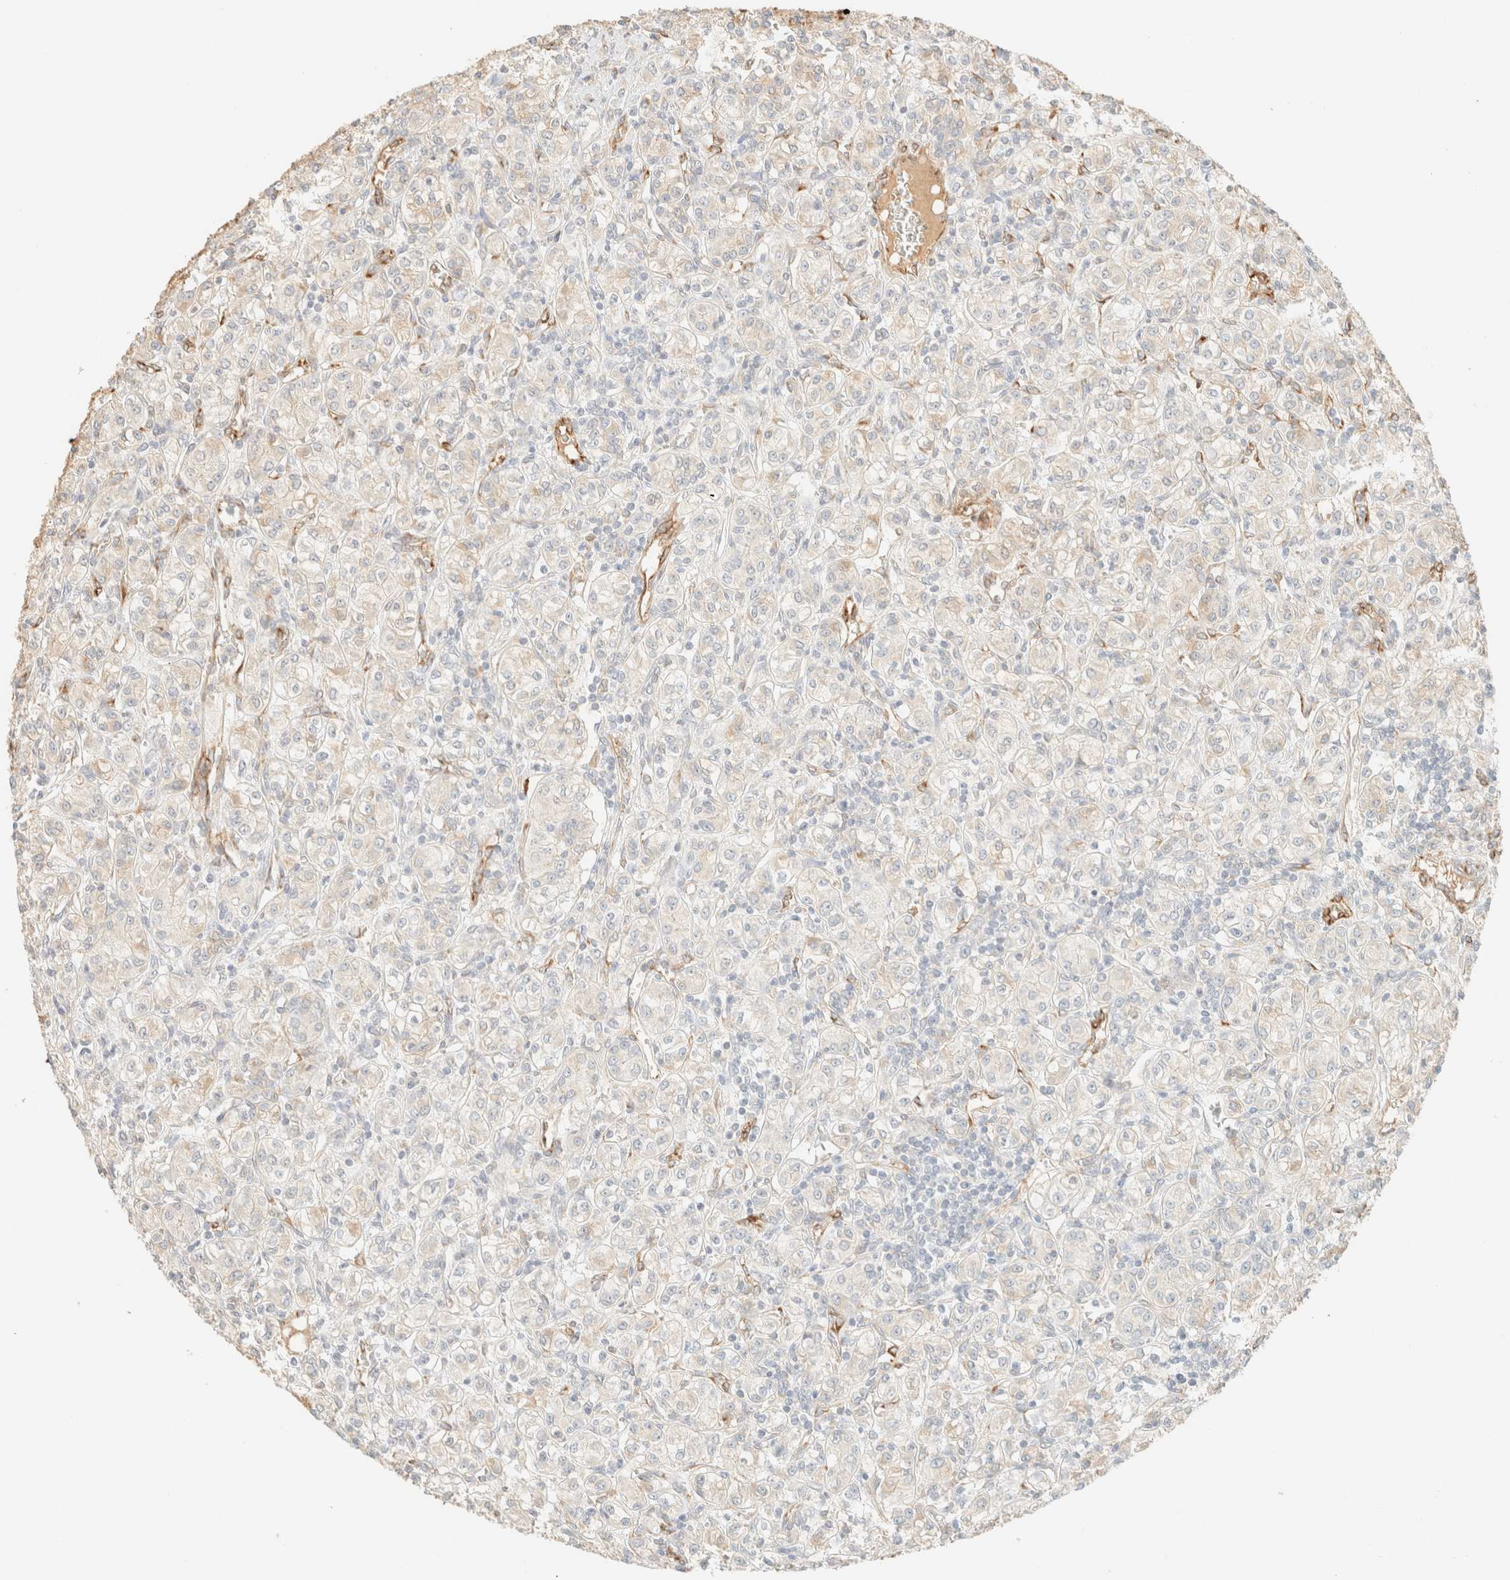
{"staining": {"intensity": "negative", "quantity": "none", "location": "none"}, "tissue": "renal cancer", "cell_type": "Tumor cells", "image_type": "cancer", "snomed": [{"axis": "morphology", "description": "Adenocarcinoma, NOS"}, {"axis": "topography", "description": "Kidney"}], "caption": "Immunohistochemistry (IHC) photomicrograph of neoplastic tissue: human adenocarcinoma (renal) stained with DAB (3,3'-diaminobenzidine) demonstrates no significant protein positivity in tumor cells.", "gene": "SPARCL1", "patient": {"sex": "male", "age": 77}}